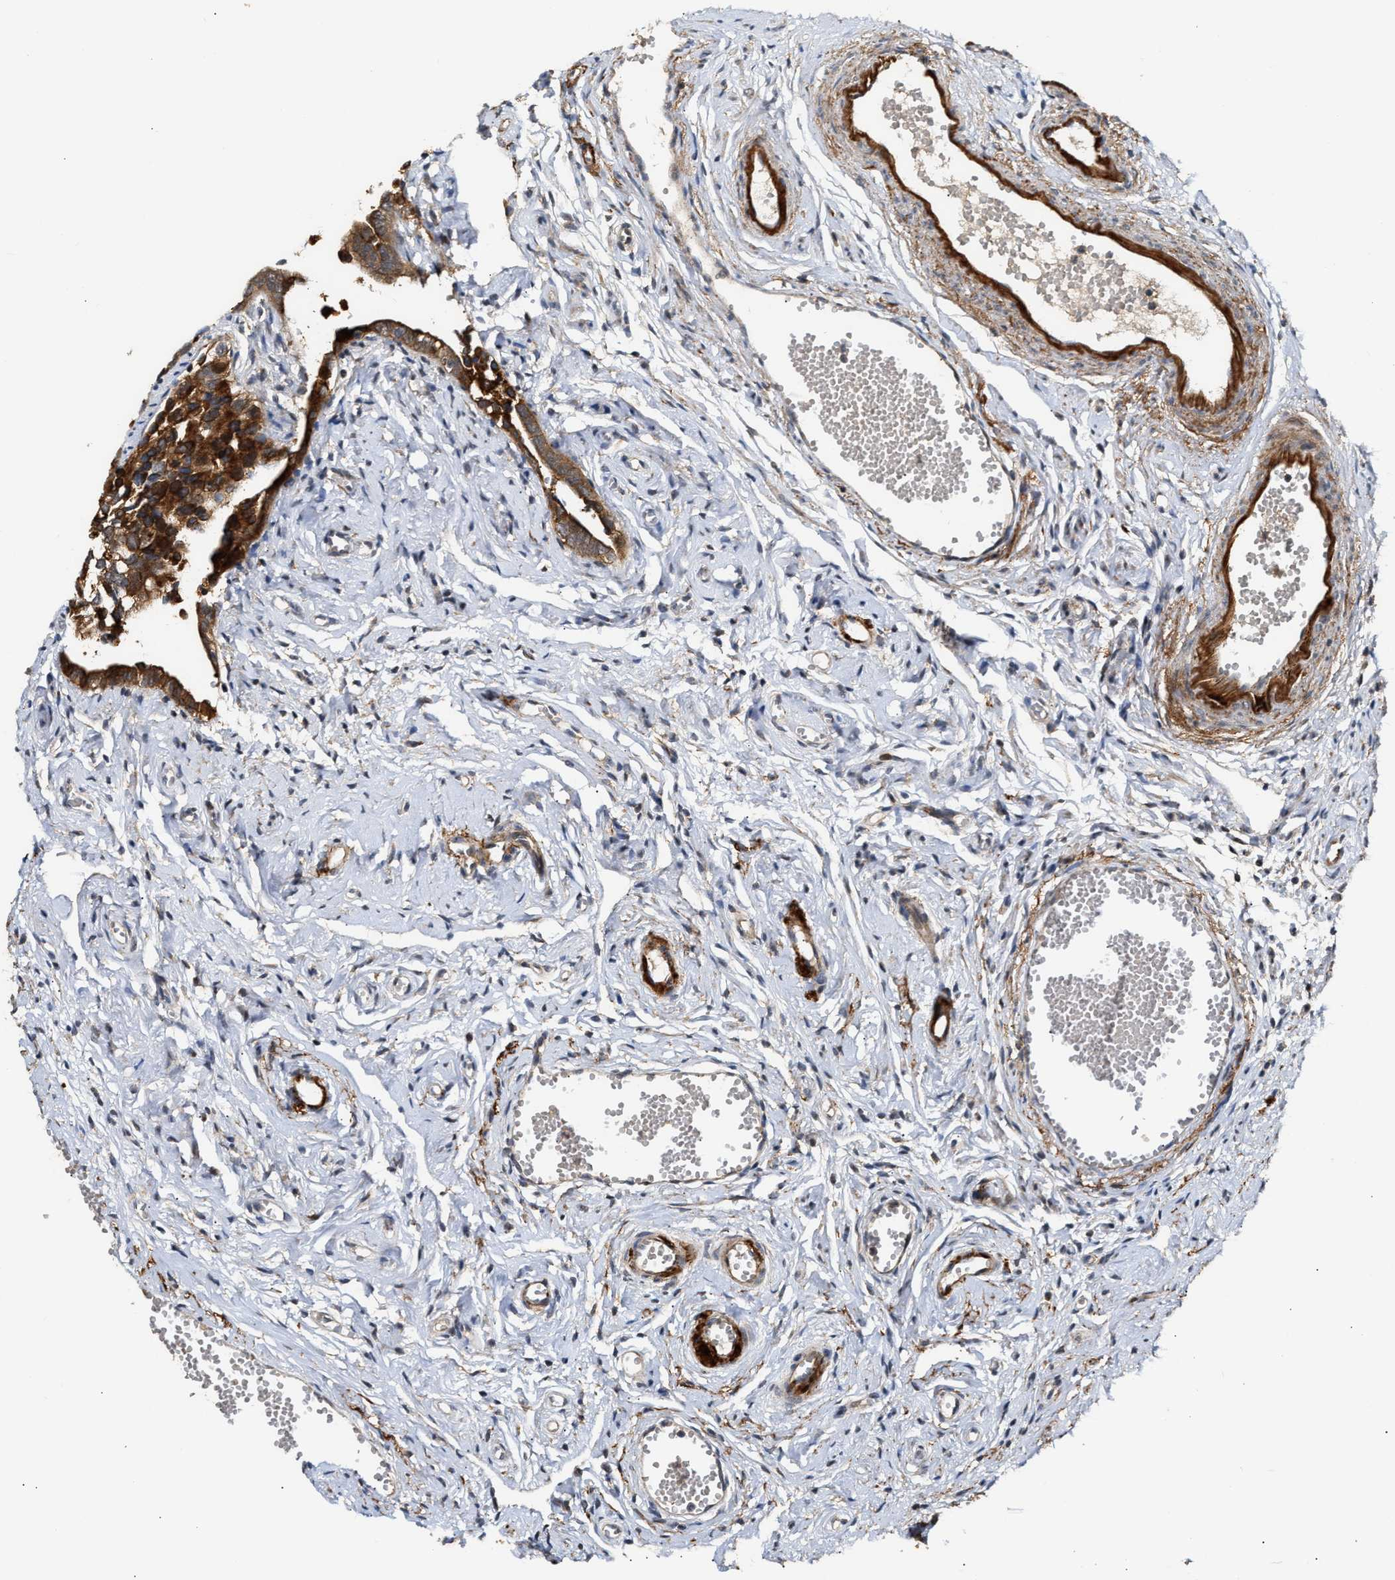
{"staining": {"intensity": "strong", "quantity": ">75%", "location": "cytoplasmic/membranous"}, "tissue": "fallopian tube", "cell_type": "Glandular cells", "image_type": "normal", "snomed": [{"axis": "morphology", "description": "Normal tissue, NOS"}, {"axis": "topography", "description": "Fallopian tube"}], "caption": "Immunohistochemistry (DAB (3,3'-diaminobenzidine)) staining of benign fallopian tube shows strong cytoplasmic/membranous protein expression in approximately >75% of glandular cells. The staining is performed using DAB (3,3'-diaminobenzidine) brown chromogen to label protein expression. The nuclei are counter-stained blue using hematoxylin.", "gene": "EXTL2", "patient": {"sex": "female", "age": 71}}